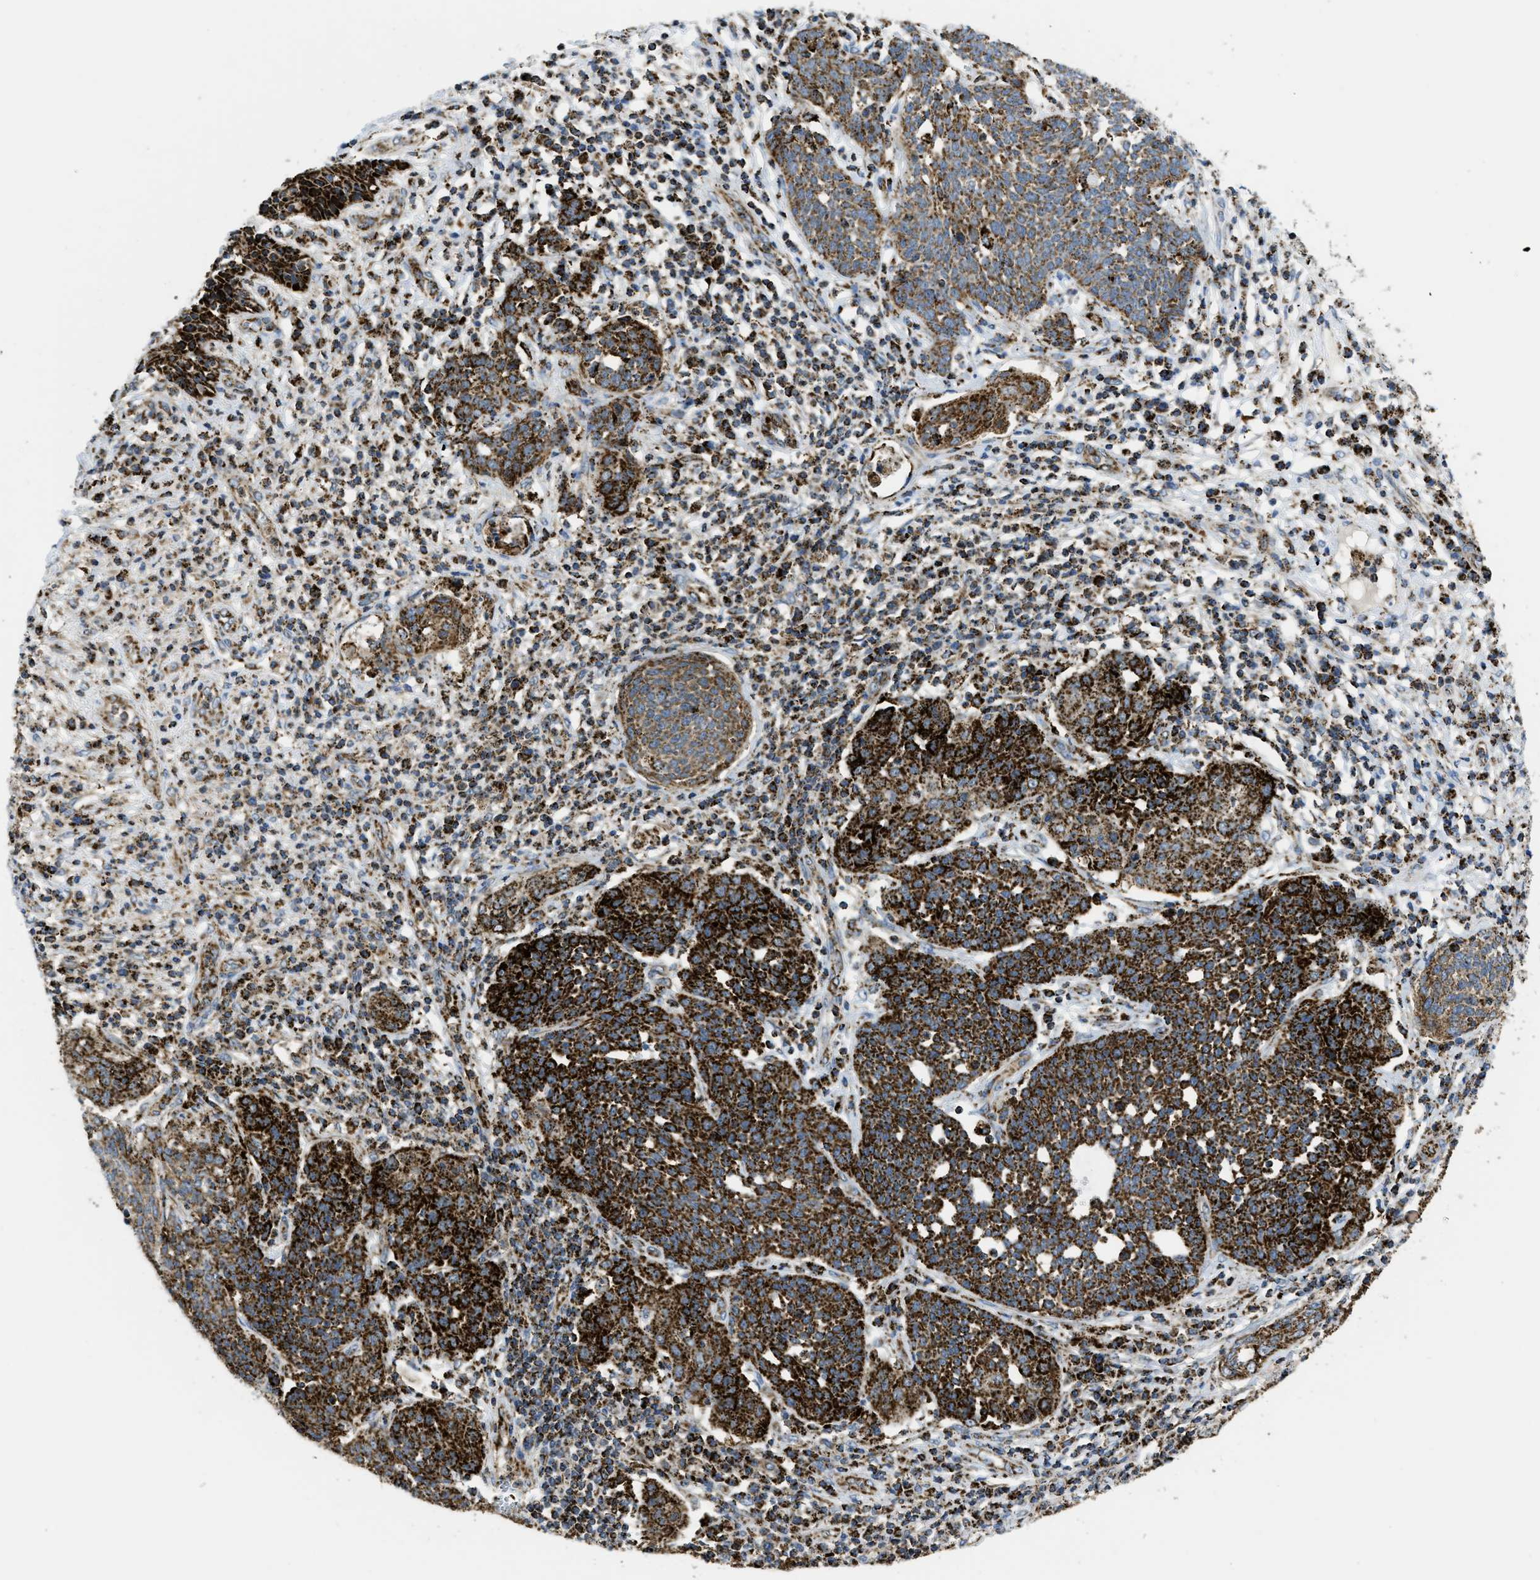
{"staining": {"intensity": "strong", "quantity": ">75%", "location": "cytoplasmic/membranous"}, "tissue": "cervical cancer", "cell_type": "Tumor cells", "image_type": "cancer", "snomed": [{"axis": "morphology", "description": "Squamous cell carcinoma, NOS"}, {"axis": "topography", "description": "Cervix"}], "caption": "Protein staining of cervical cancer tissue shows strong cytoplasmic/membranous staining in about >75% of tumor cells.", "gene": "SQOR", "patient": {"sex": "female", "age": 34}}